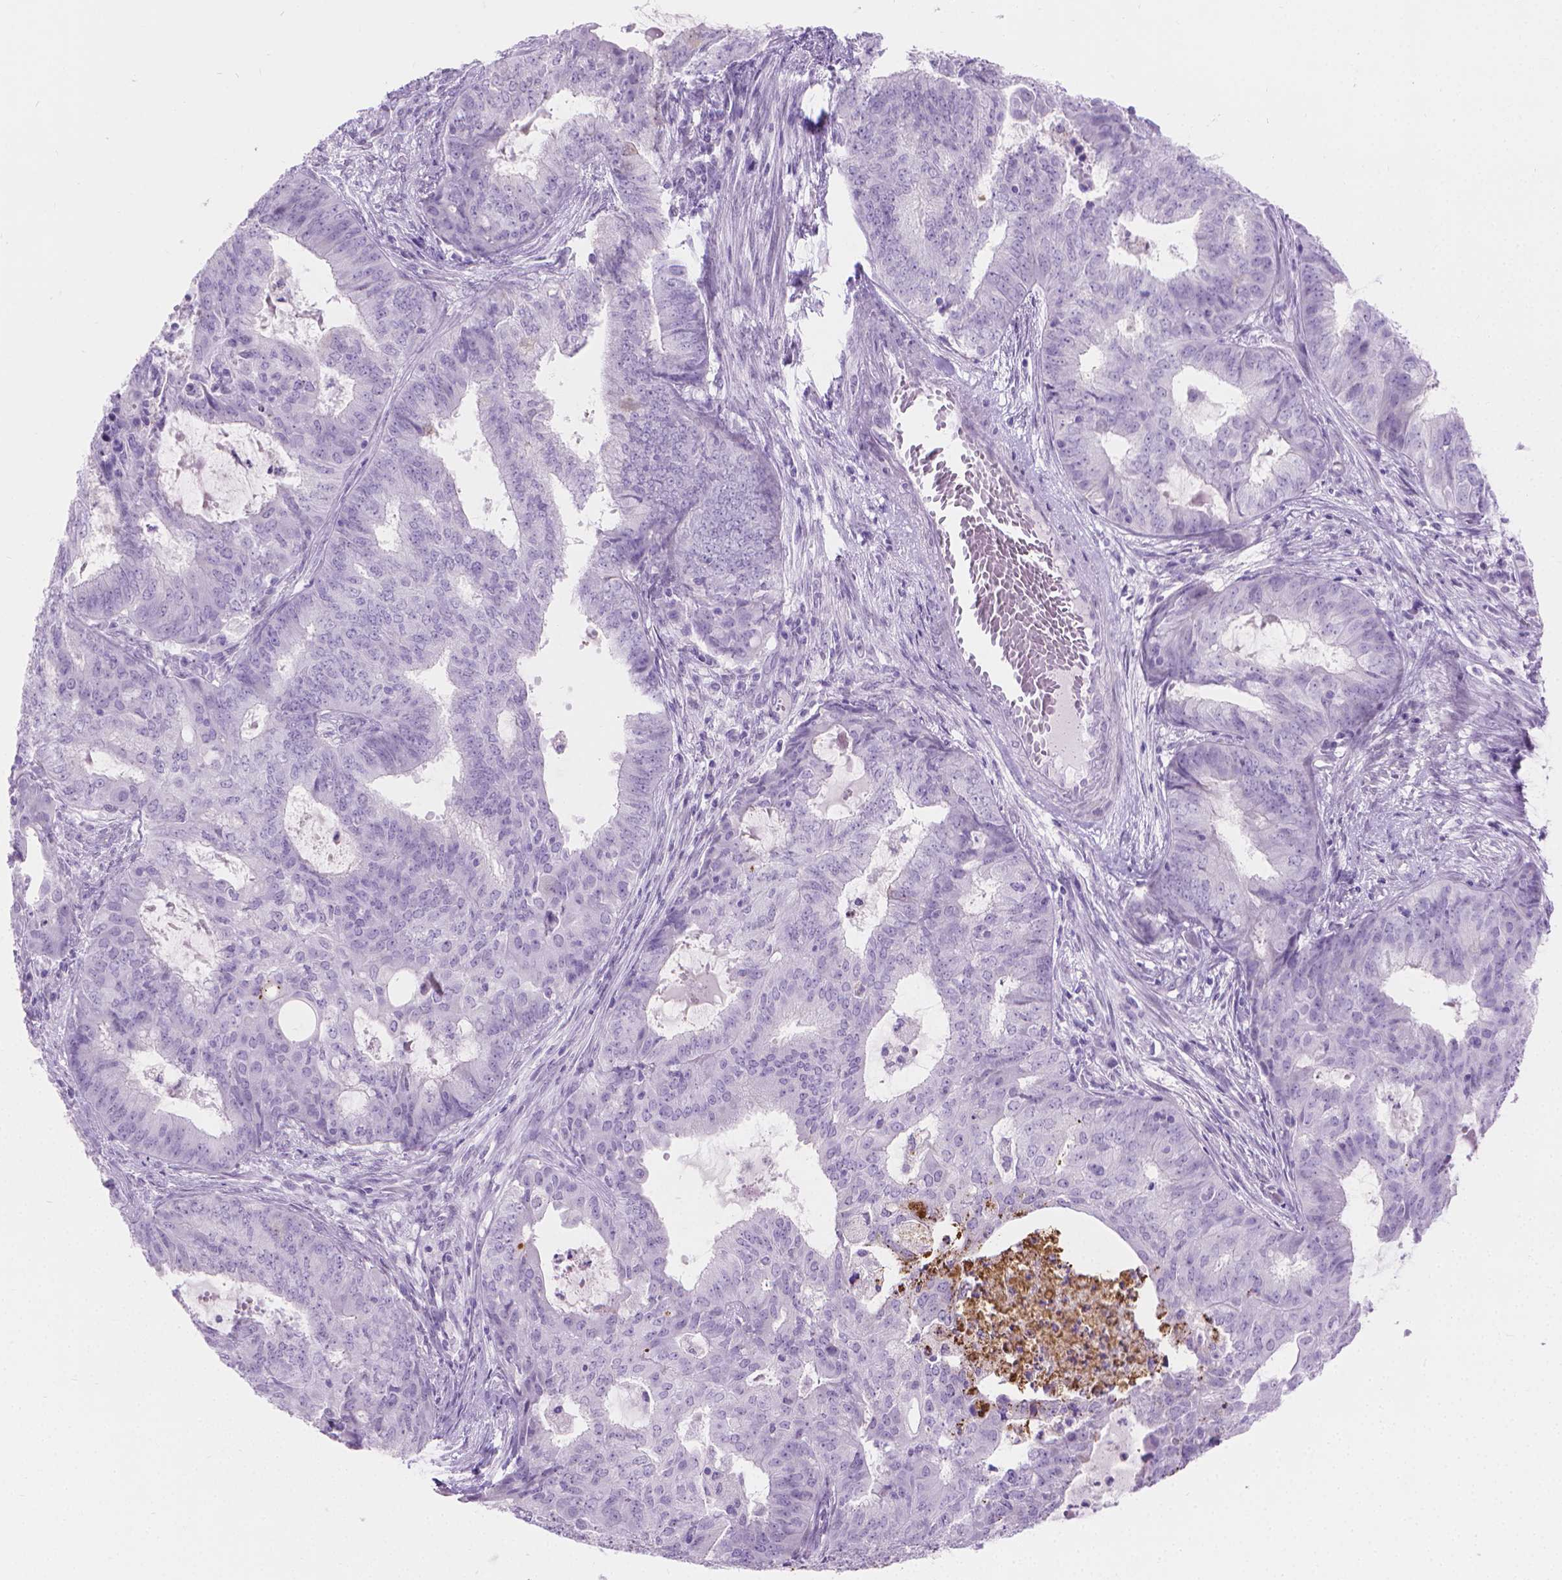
{"staining": {"intensity": "negative", "quantity": "none", "location": "none"}, "tissue": "endometrial cancer", "cell_type": "Tumor cells", "image_type": "cancer", "snomed": [{"axis": "morphology", "description": "Adenocarcinoma, NOS"}, {"axis": "topography", "description": "Endometrium"}], "caption": "Immunohistochemistry (IHC) of endometrial adenocarcinoma exhibits no positivity in tumor cells.", "gene": "CFAP52", "patient": {"sex": "female", "age": 62}}